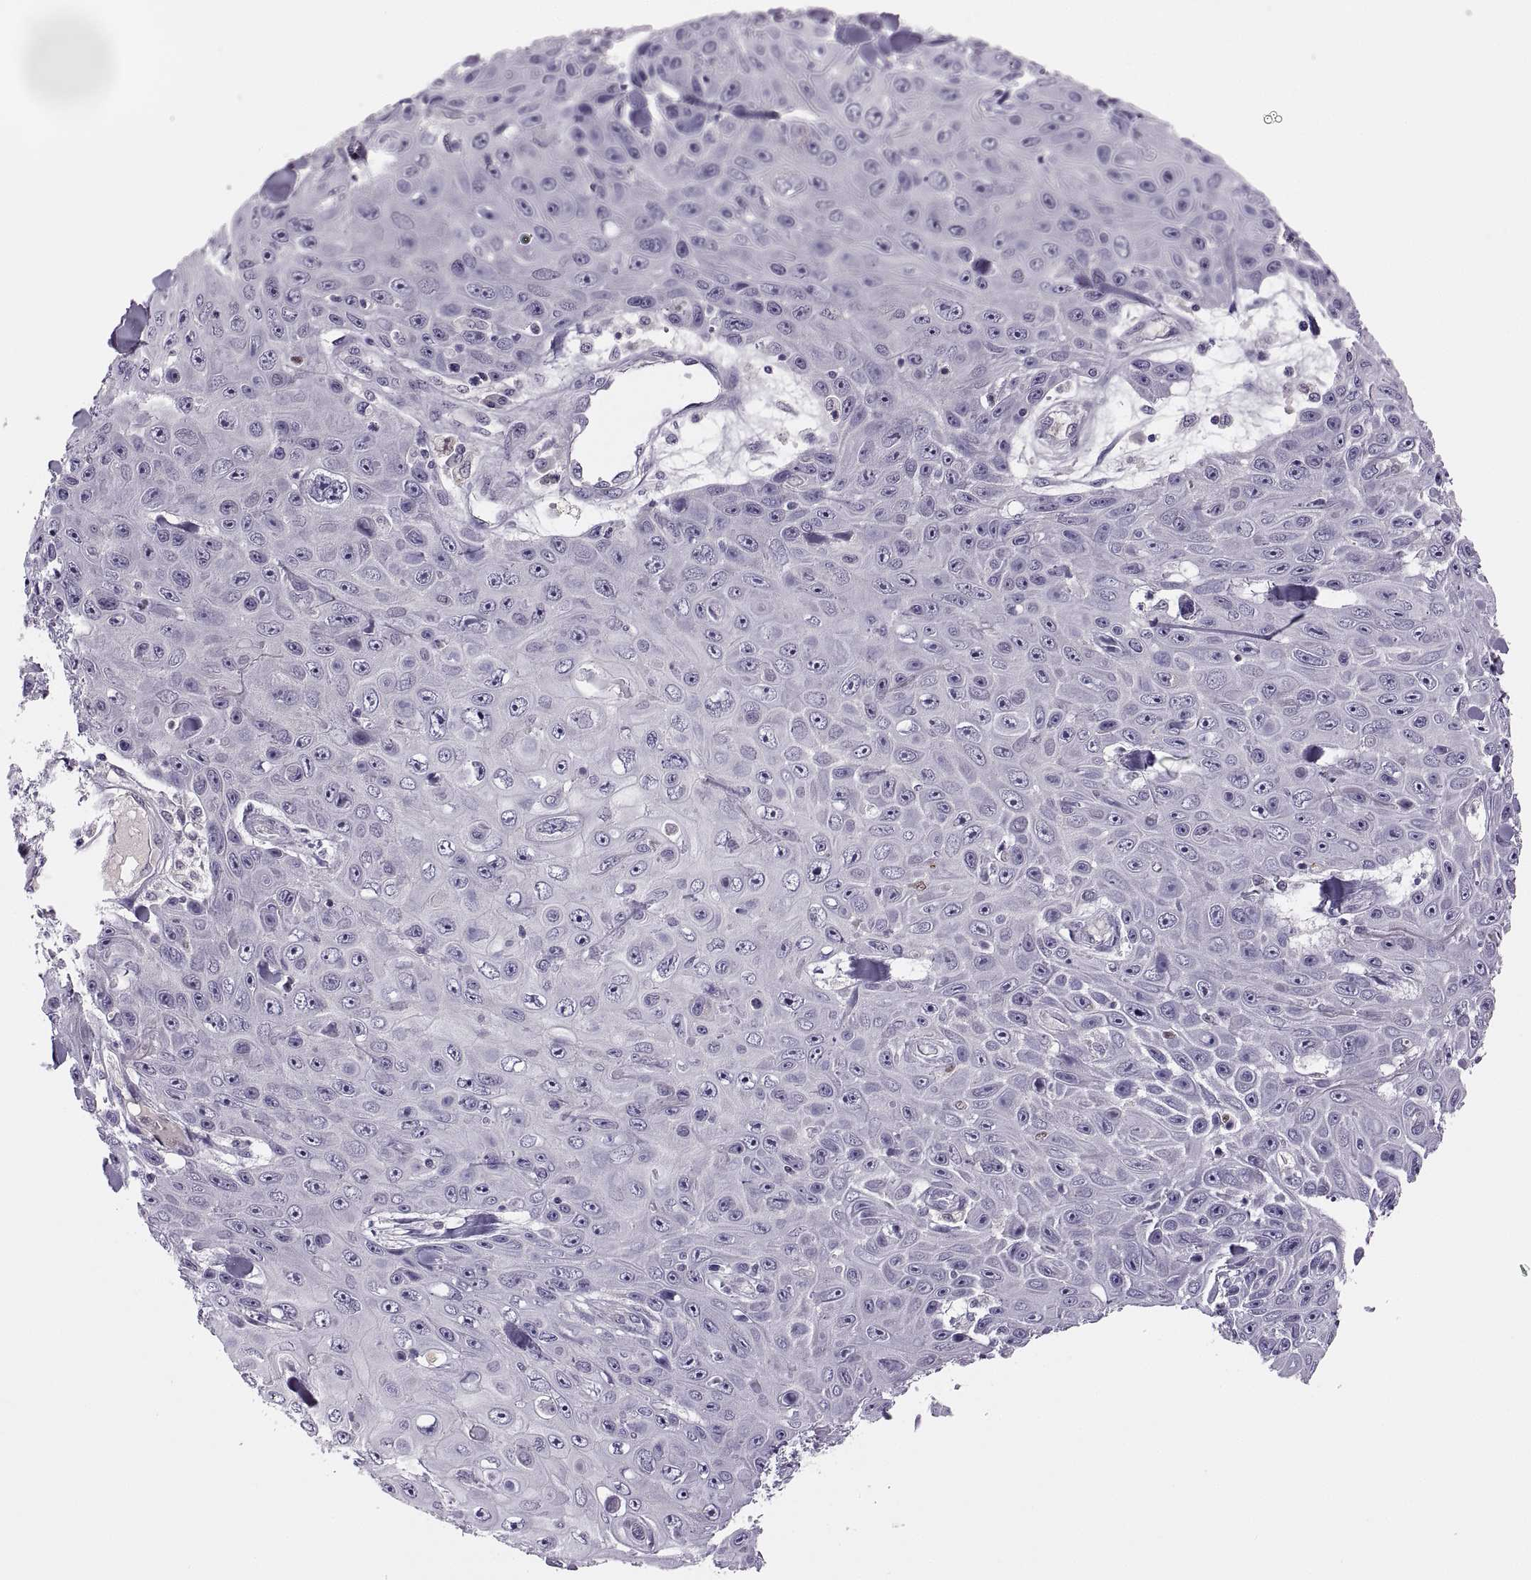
{"staining": {"intensity": "negative", "quantity": "none", "location": "none"}, "tissue": "skin cancer", "cell_type": "Tumor cells", "image_type": "cancer", "snomed": [{"axis": "morphology", "description": "Squamous cell carcinoma, NOS"}, {"axis": "topography", "description": "Skin"}], "caption": "Immunohistochemical staining of human squamous cell carcinoma (skin) demonstrates no significant expression in tumor cells.", "gene": "CHCT1", "patient": {"sex": "male", "age": 82}}